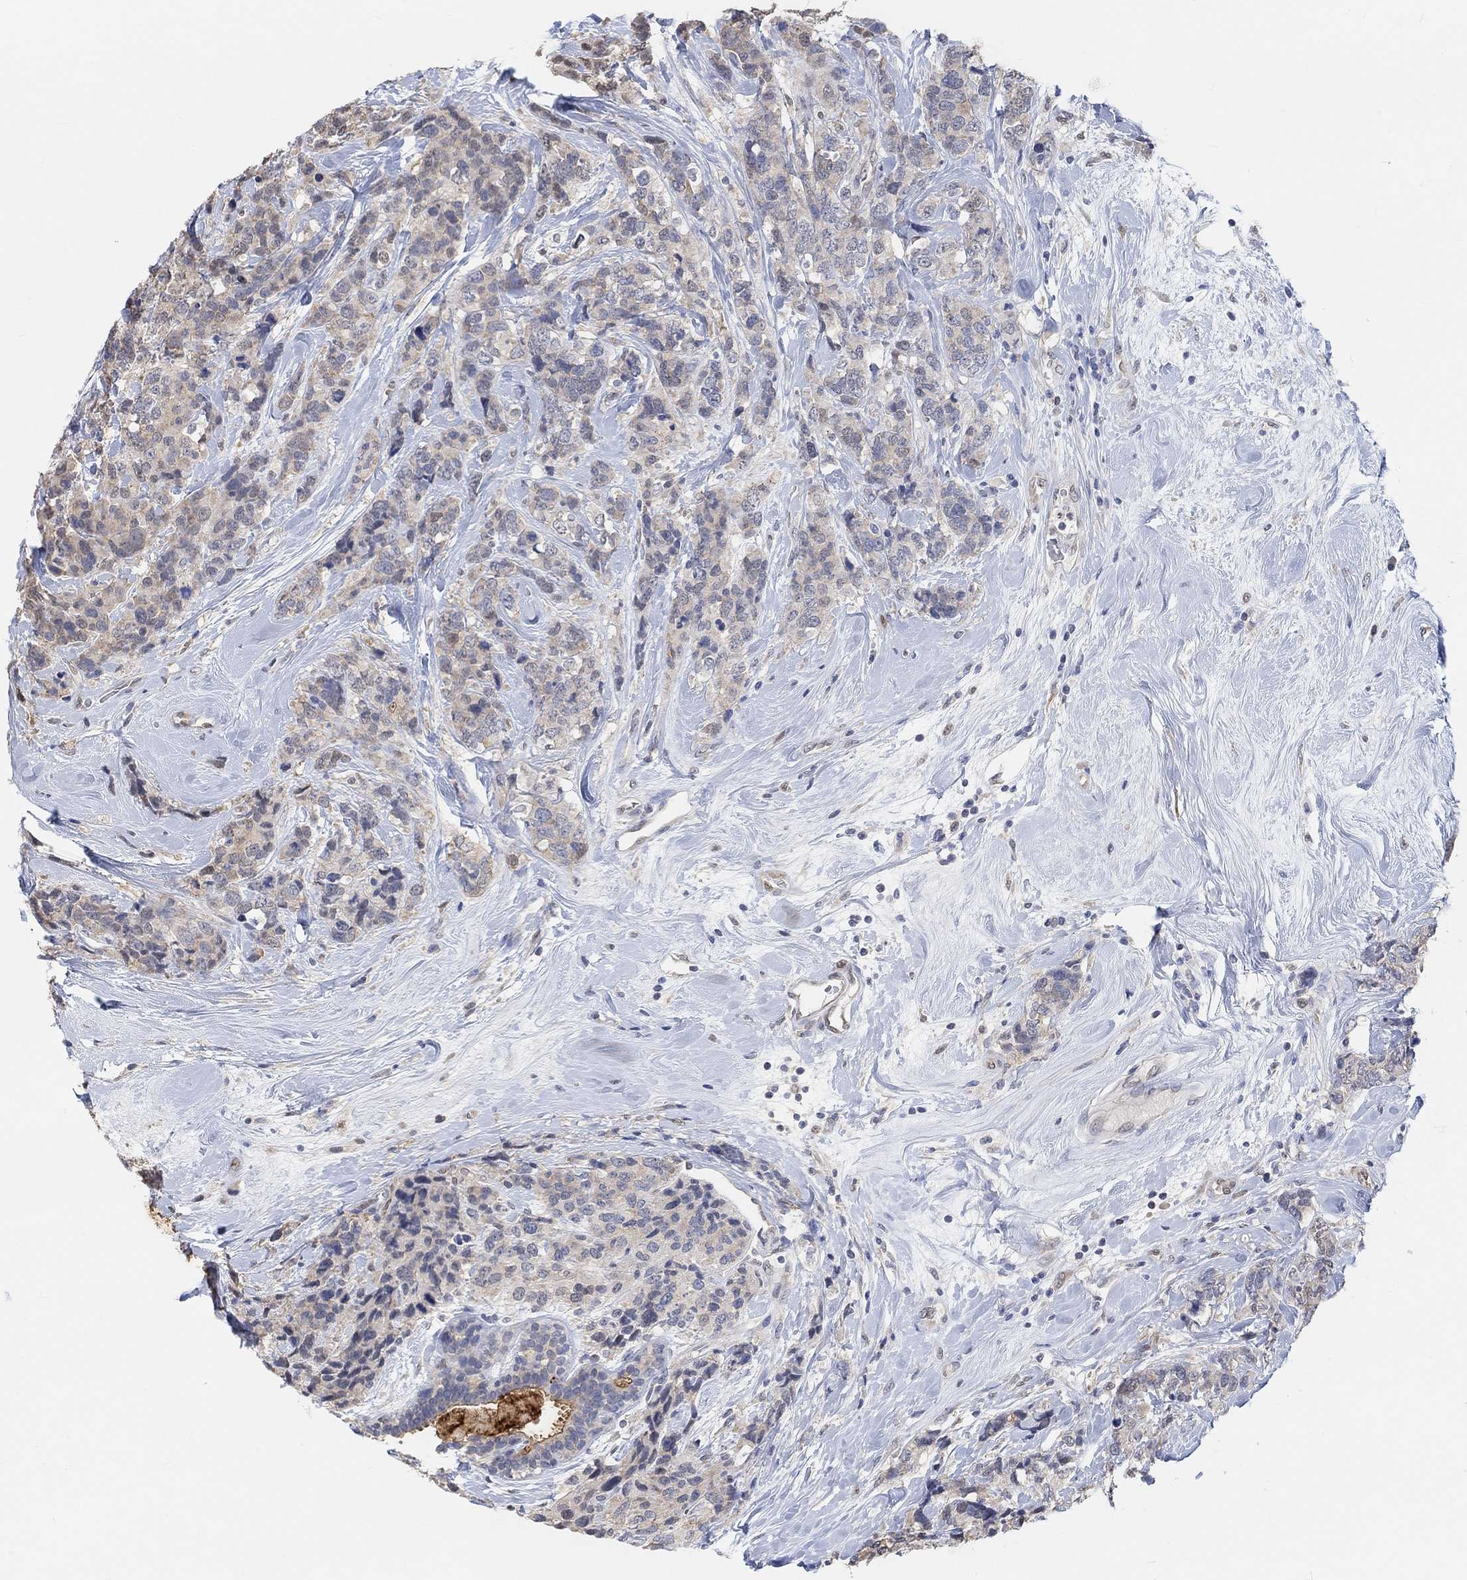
{"staining": {"intensity": "weak", "quantity": "<25%", "location": "cytoplasmic/membranous"}, "tissue": "breast cancer", "cell_type": "Tumor cells", "image_type": "cancer", "snomed": [{"axis": "morphology", "description": "Lobular carcinoma"}, {"axis": "topography", "description": "Breast"}], "caption": "Breast cancer was stained to show a protein in brown. There is no significant expression in tumor cells. The staining is performed using DAB brown chromogen with nuclei counter-stained in using hematoxylin.", "gene": "MUC1", "patient": {"sex": "female", "age": 59}}